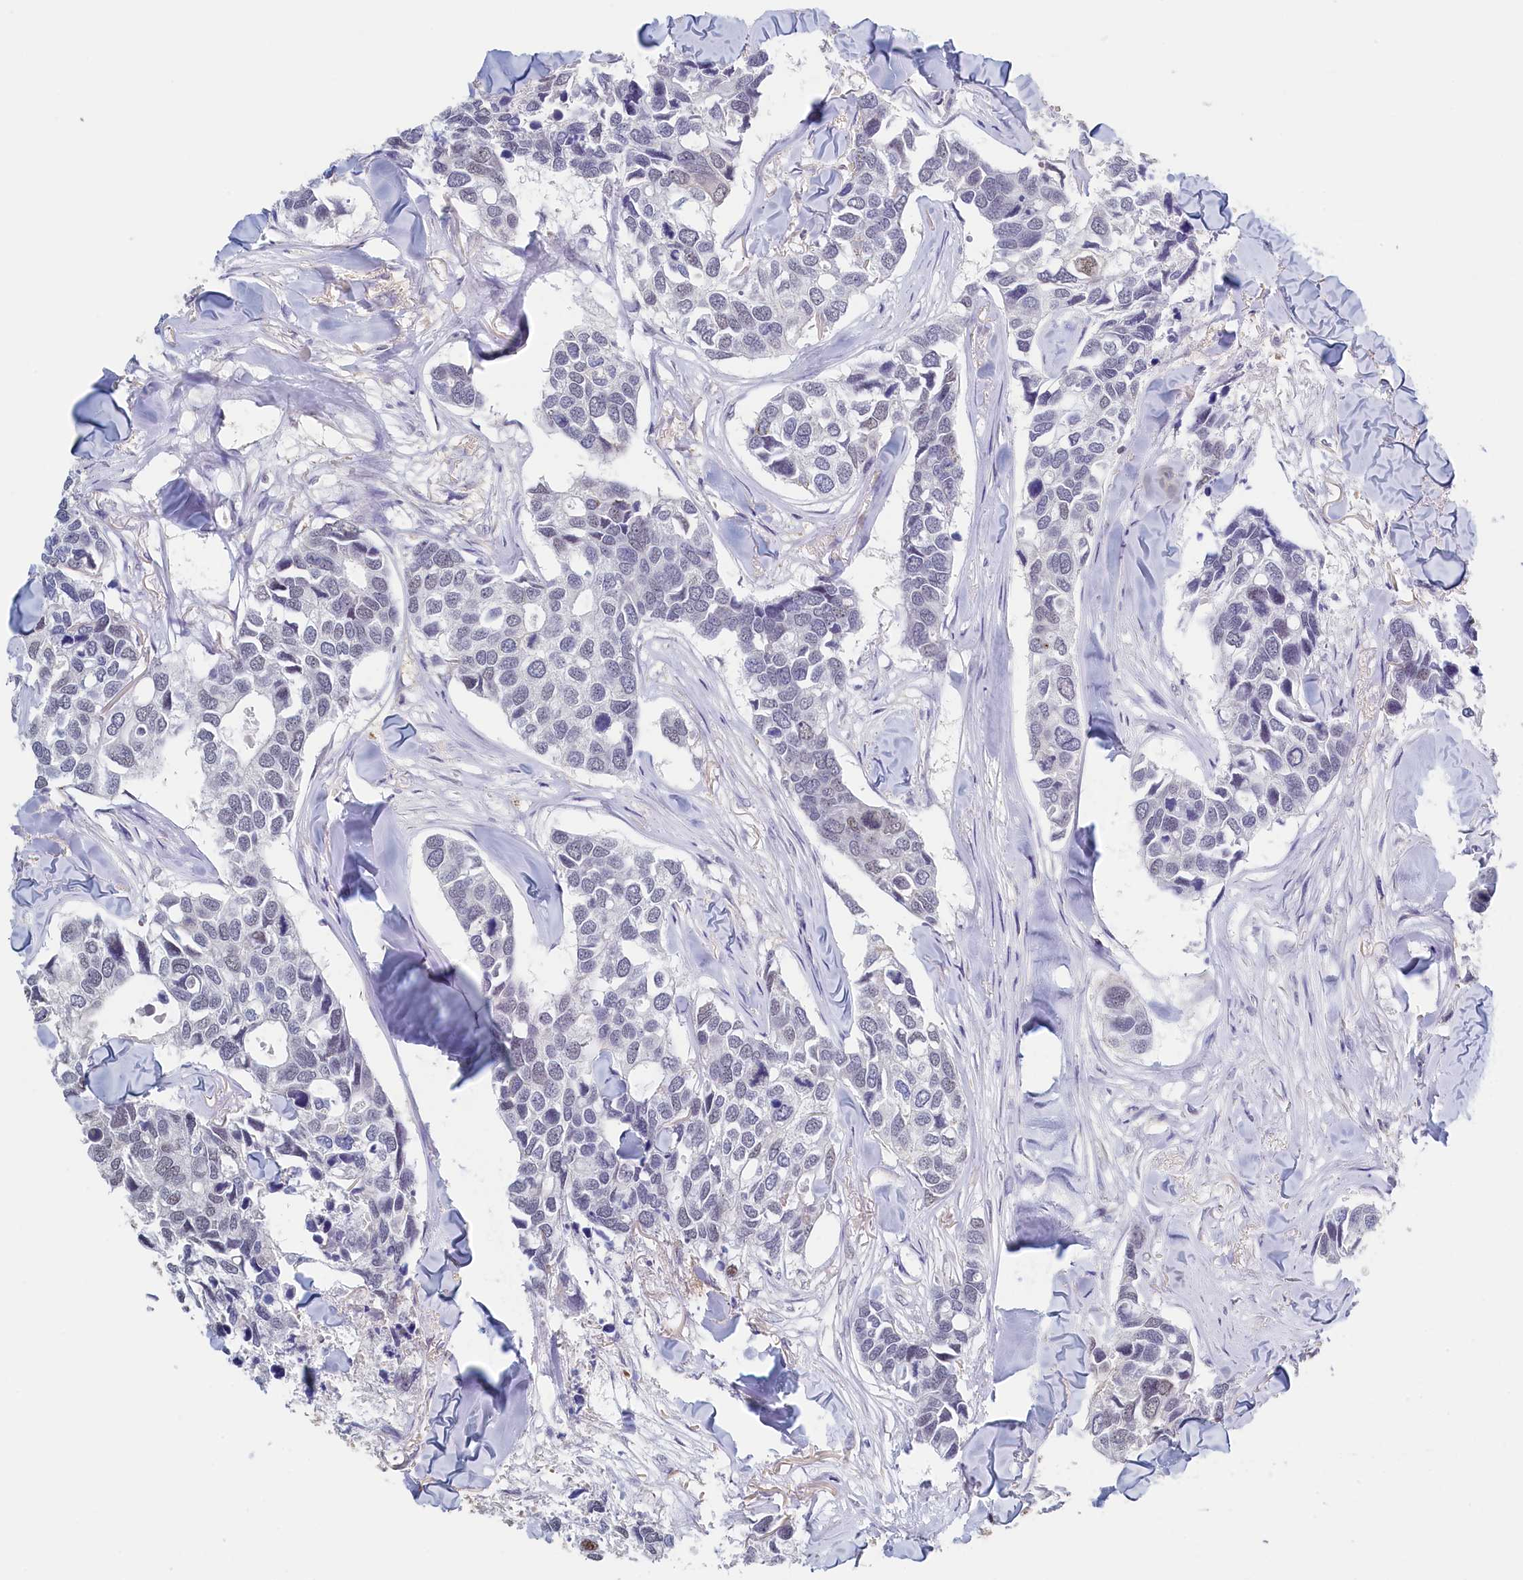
{"staining": {"intensity": "weak", "quantity": "<25%", "location": "nuclear"}, "tissue": "breast cancer", "cell_type": "Tumor cells", "image_type": "cancer", "snomed": [{"axis": "morphology", "description": "Duct carcinoma"}, {"axis": "topography", "description": "Breast"}], "caption": "The immunohistochemistry (IHC) image has no significant staining in tumor cells of breast cancer (intraductal carcinoma) tissue.", "gene": "MOSPD3", "patient": {"sex": "female", "age": 83}}